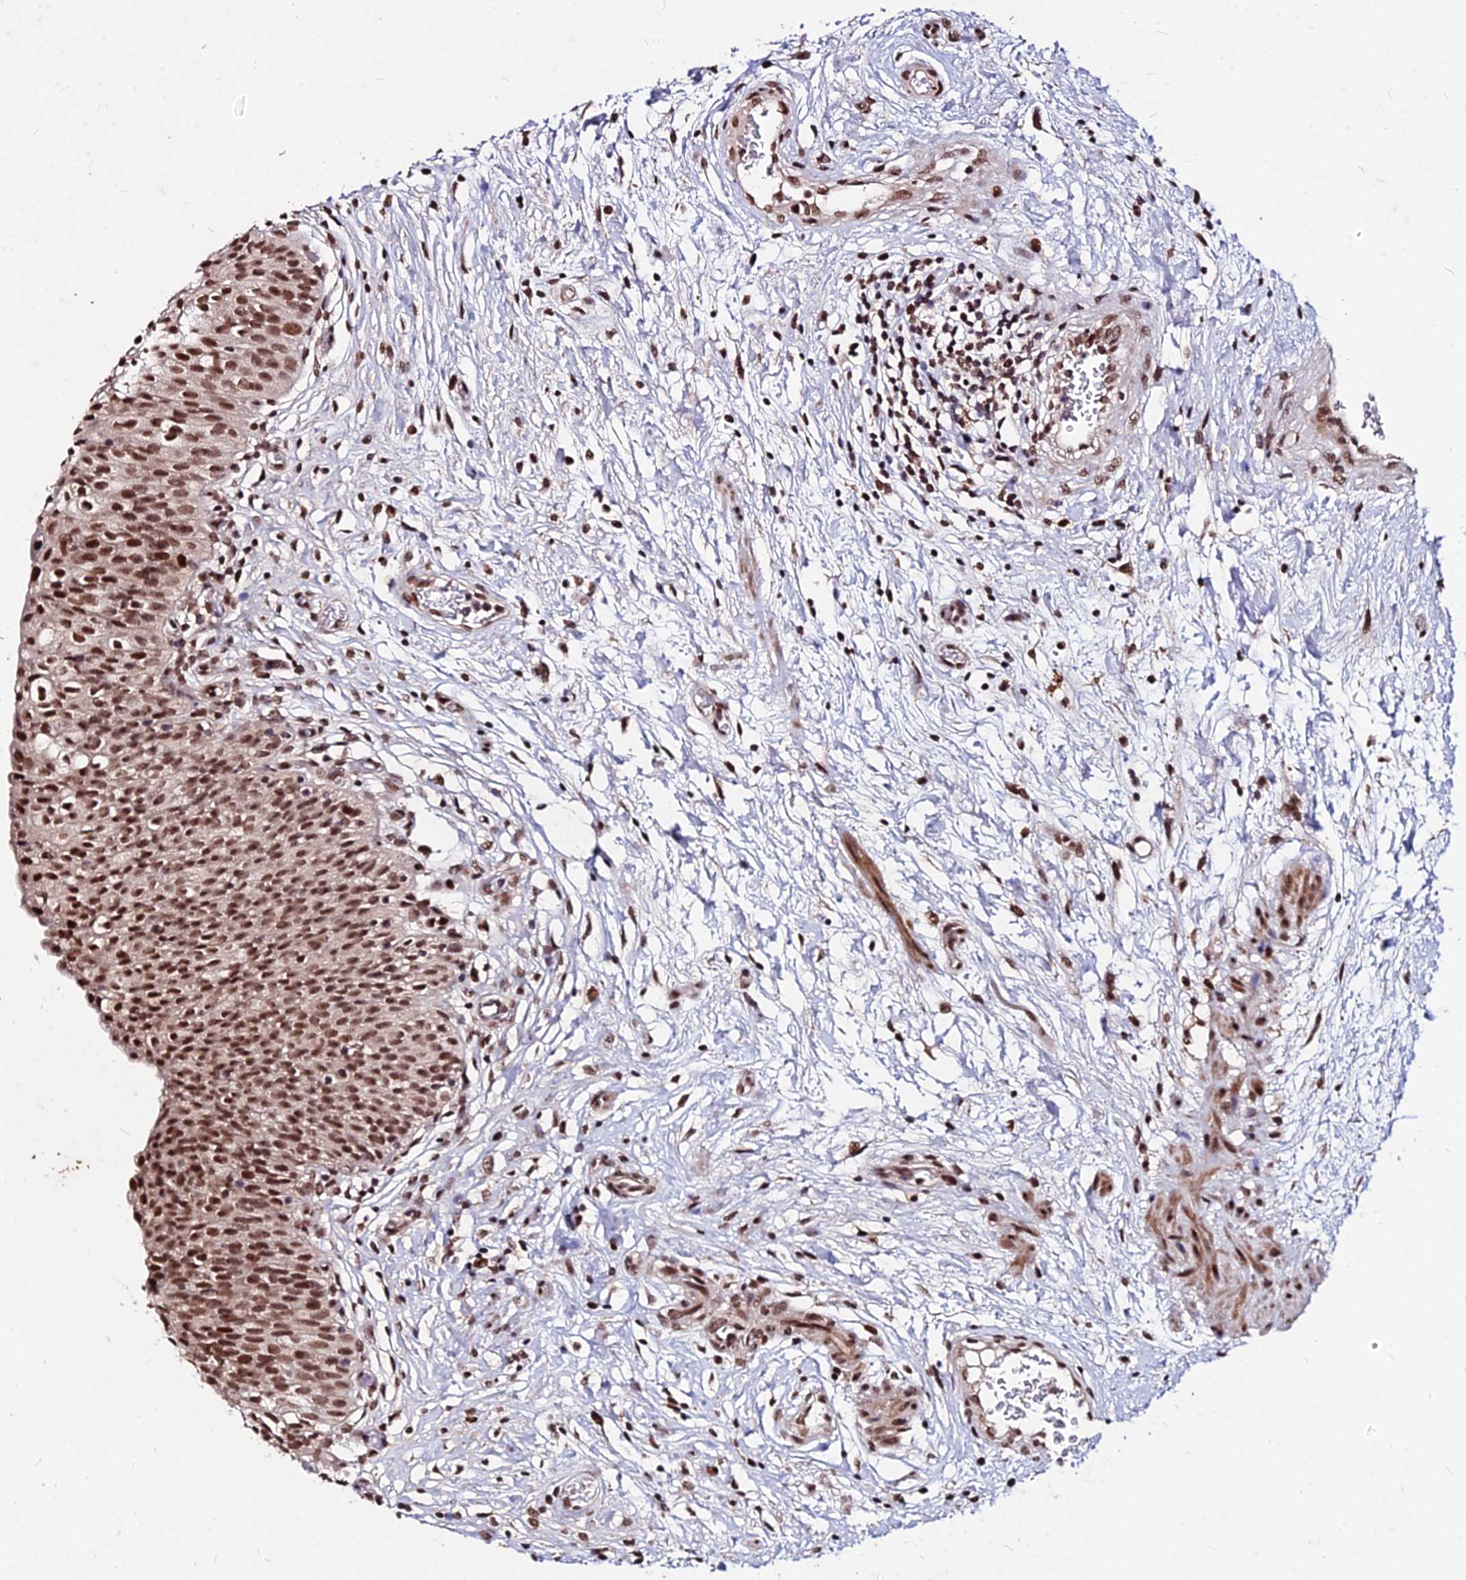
{"staining": {"intensity": "strong", "quantity": ">75%", "location": "nuclear"}, "tissue": "urinary bladder", "cell_type": "Urothelial cells", "image_type": "normal", "snomed": [{"axis": "morphology", "description": "Normal tissue, NOS"}, {"axis": "topography", "description": "Urinary bladder"}], "caption": "High-power microscopy captured an immunohistochemistry (IHC) micrograph of benign urinary bladder, revealing strong nuclear staining in approximately >75% of urothelial cells.", "gene": "ZBED4", "patient": {"sex": "male", "age": 55}}